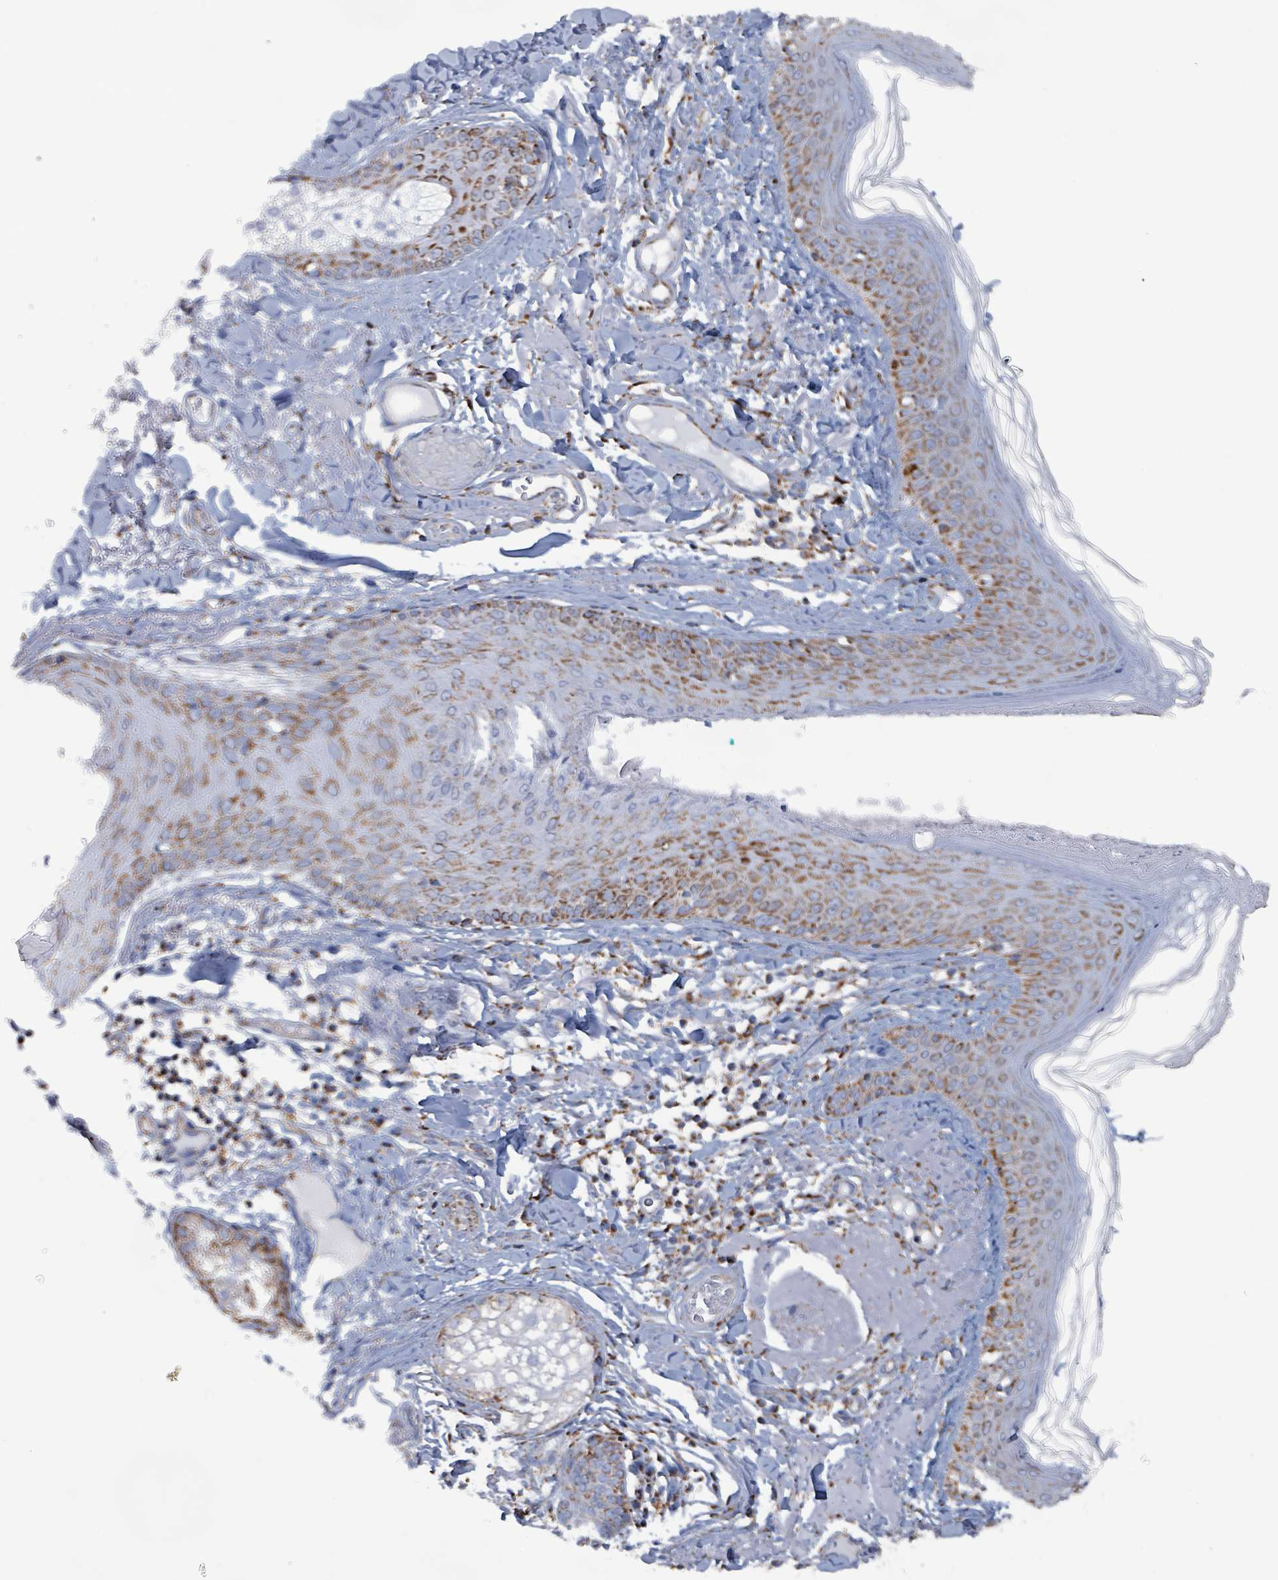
{"staining": {"intensity": "strong", "quantity": ">75%", "location": "cytoplasmic/membranous"}, "tissue": "skin", "cell_type": "Fibroblasts", "image_type": "normal", "snomed": [{"axis": "morphology", "description": "Normal tissue, NOS"}, {"axis": "morphology", "description": "Malignant melanoma, NOS"}, {"axis": "topography", "description": "Skin"}], "caption": "A high amount of strong cytoplasmic/membranous staining is present in about >75% of fibroblasts in normal skin. The staining is performed using DAB brown chromogen to label protein expression. The nuclei are counter-stained blue using hematoxylin.", "gene": "IDH3B", "patient": {"sex": "male", "age": 80}}